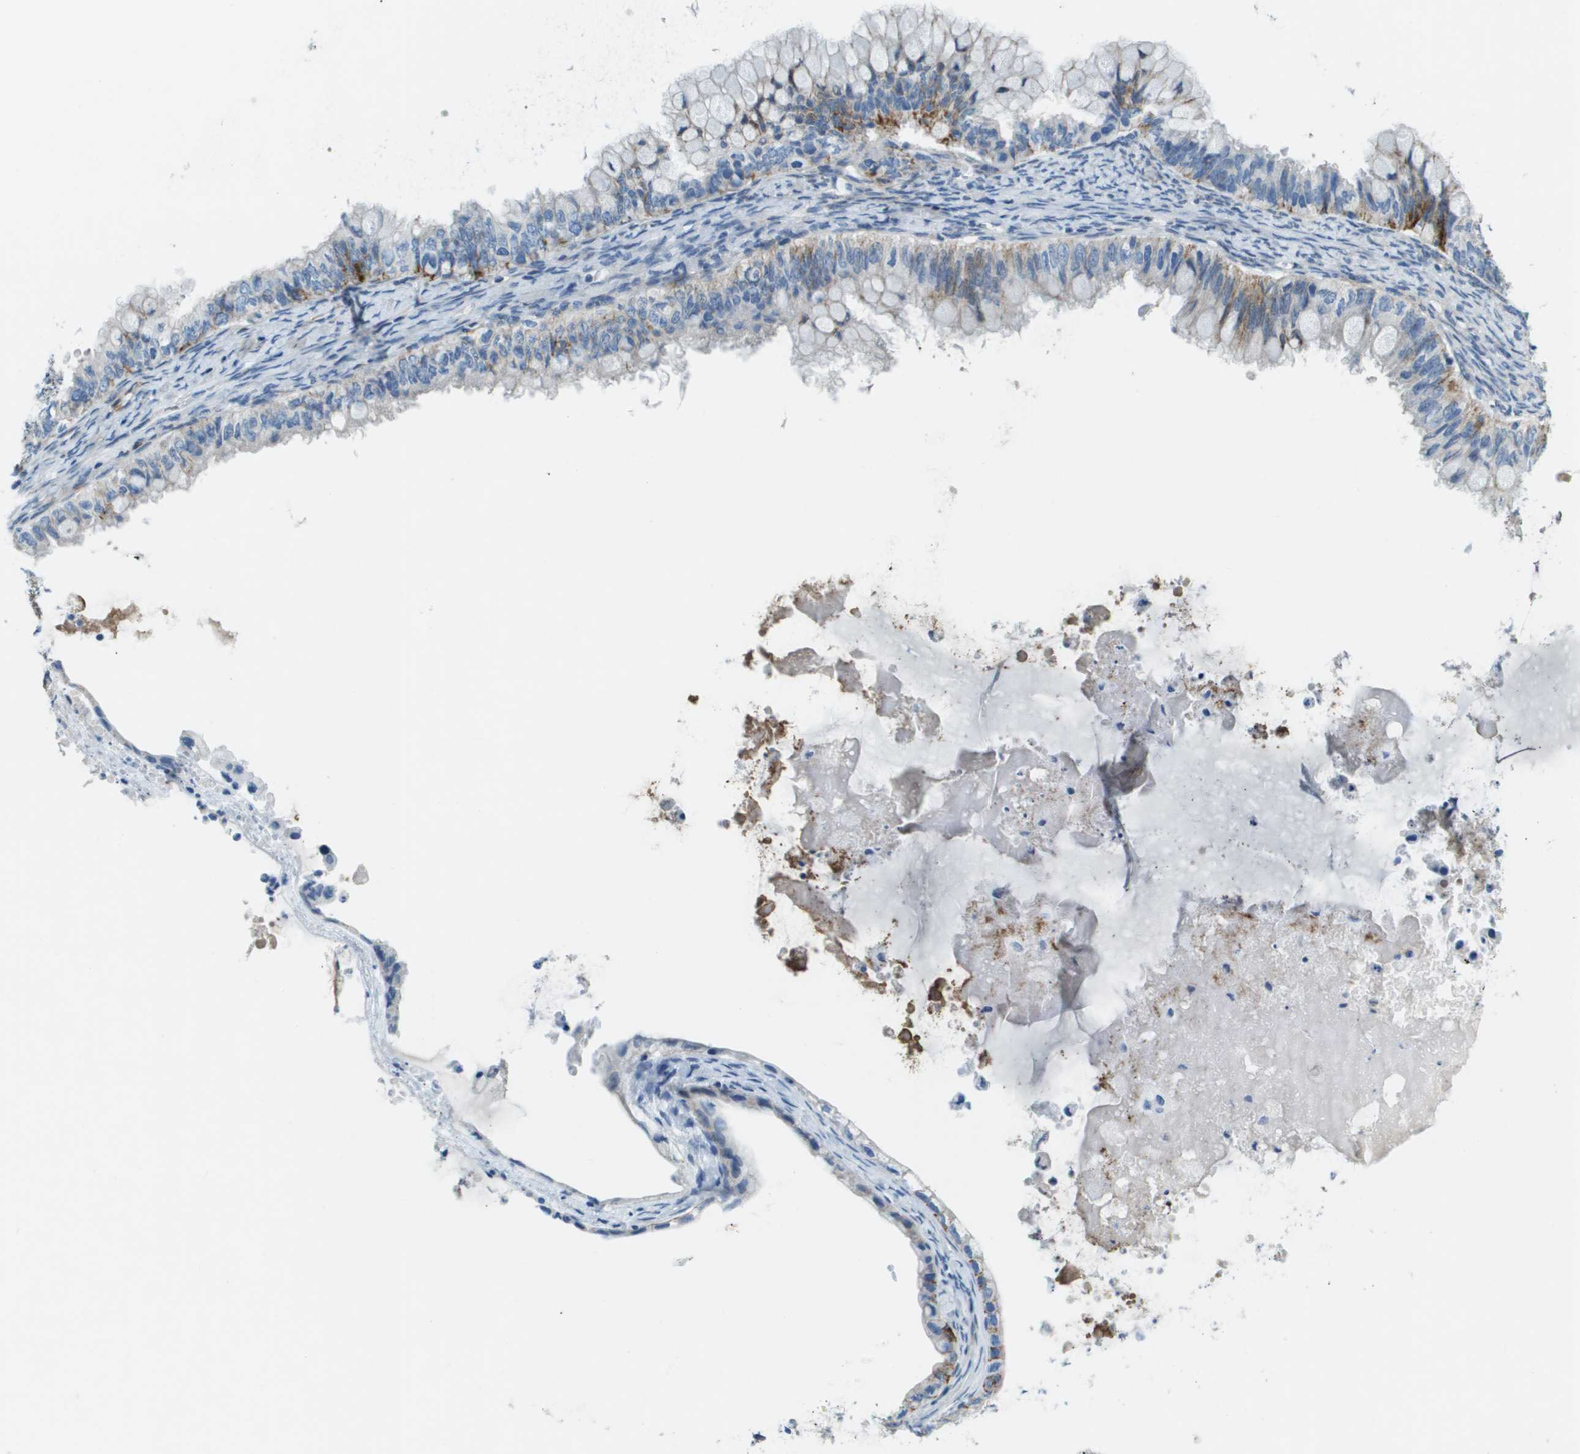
{"staining": {"intensity": "moderate", "quantity": "<25%", "location": "cytoplasmic/membranous"}, "tissue": "ovarian cancer", "cell_type": "Tumor cells", "image_type": "cancer", "snomed": [{"axis": "morphology", "description": "Cystadenocarcinoma, mucinous, NOS"}, {"axis": "topography", "description": "Ovary"}], "caption": "Ovarian cancer stained with a brown dye shows moderate cytoplasmic/membranous positive expression in approximately <25% of tumor cells.", "gene": "SDC1", "patient": {"sex": "female", "age": 80}}